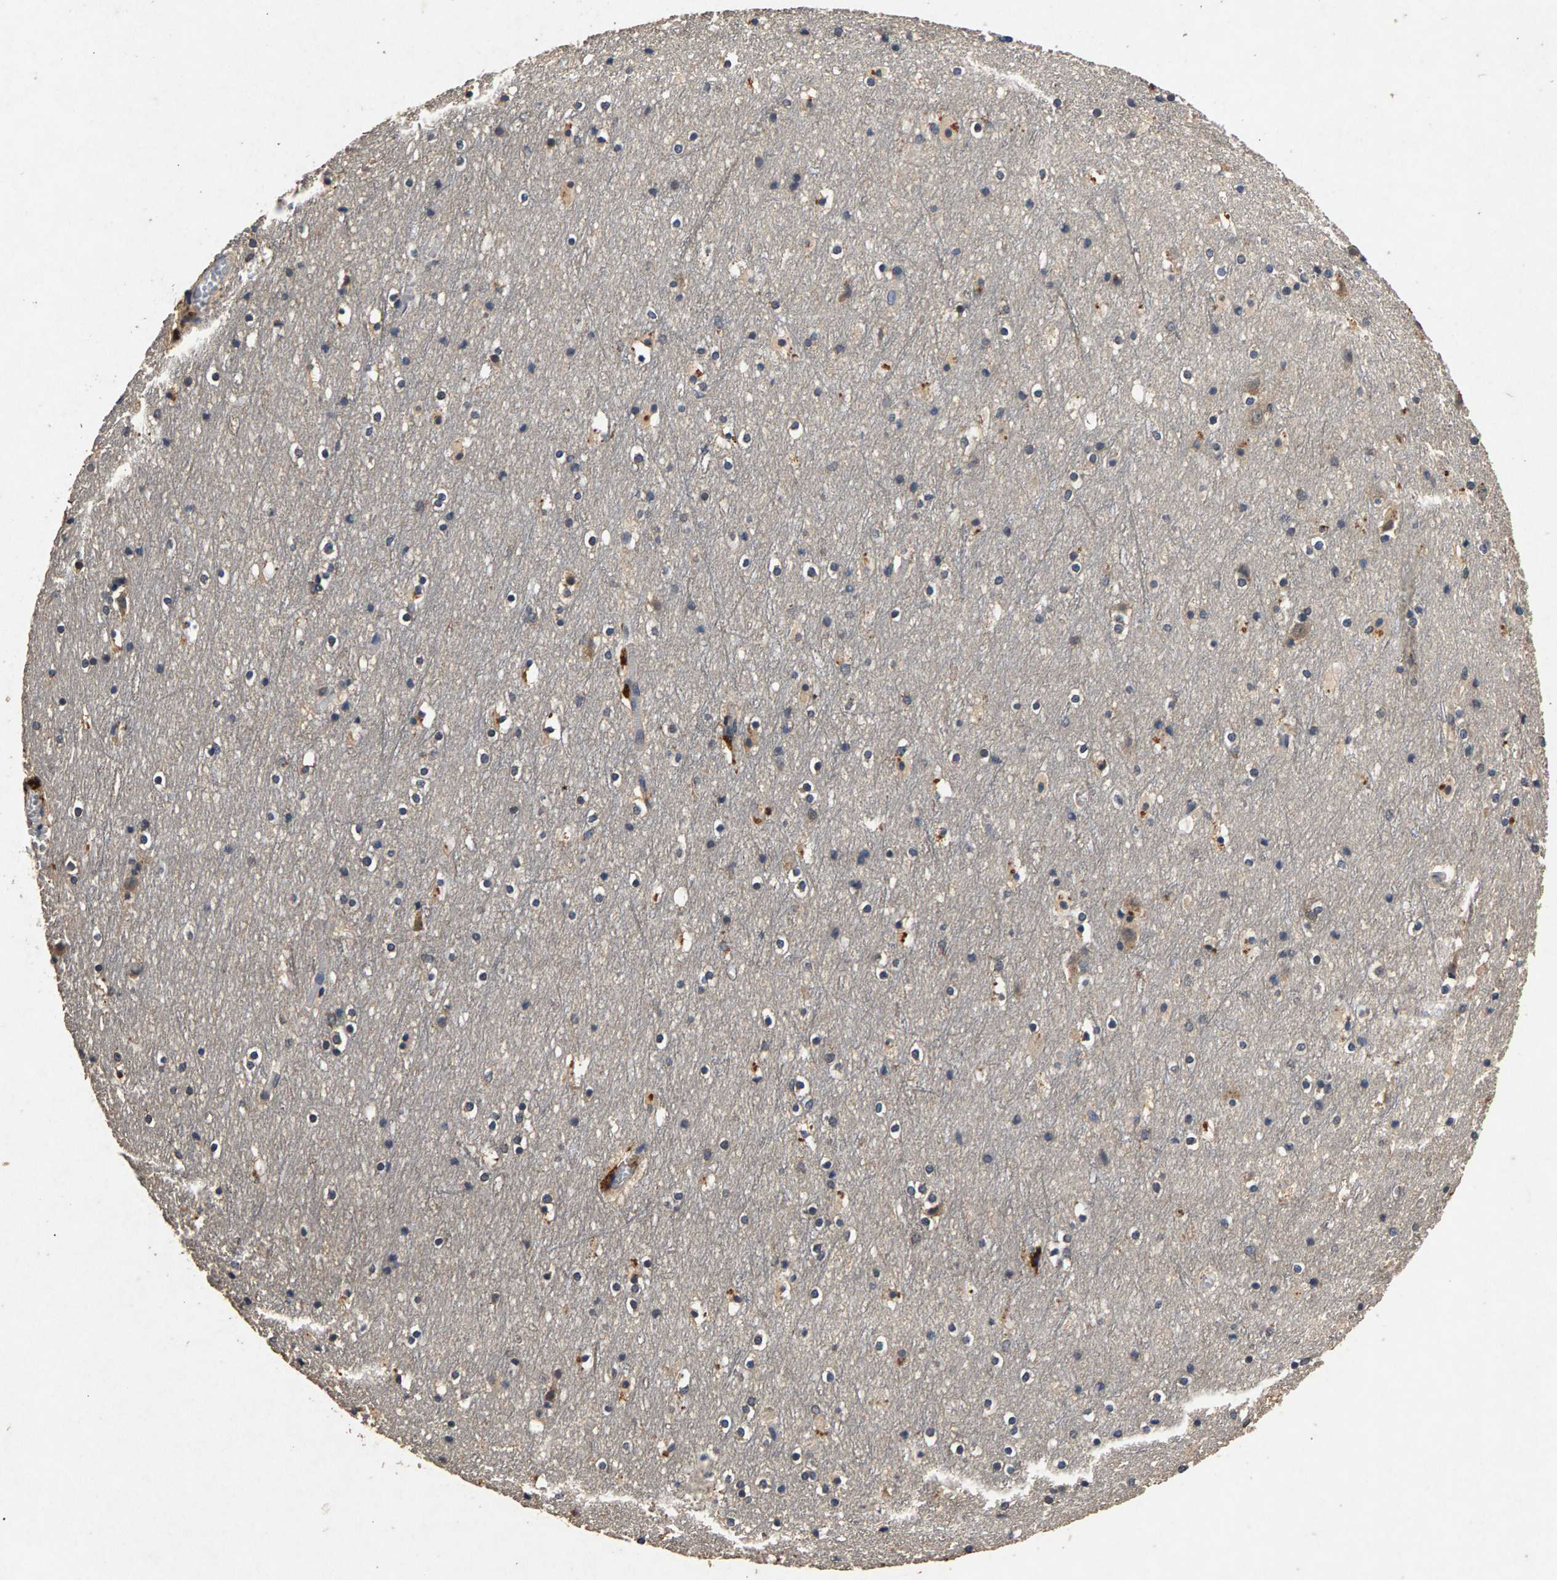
{"staining": {"intensity": "weak", "quantity": ">75%", "location": "cytoplasmic/membranous"}, "tissue": "cerebral cortex", "cell_type": "Endothelial cells", "image_type": "normal", "snomed": [{"axis": "morphology", "description": "Normal tissue, NOS"}, {"axis": "topography", "description": "Cerebral cortex"}], "caption": "Immunohistochemistry (DAB (3,3'-diaminobenzidine)) staining of unremarkable human cerebral cortex exhibits weak cytoplasmic/membranous protein positivity in approximately >75% of endothelial cells. (DAB IHC with brightfield microscopy, high magnification).", "gene": "PPP1CC", "patient": {"sex": "male", "age": 45}}